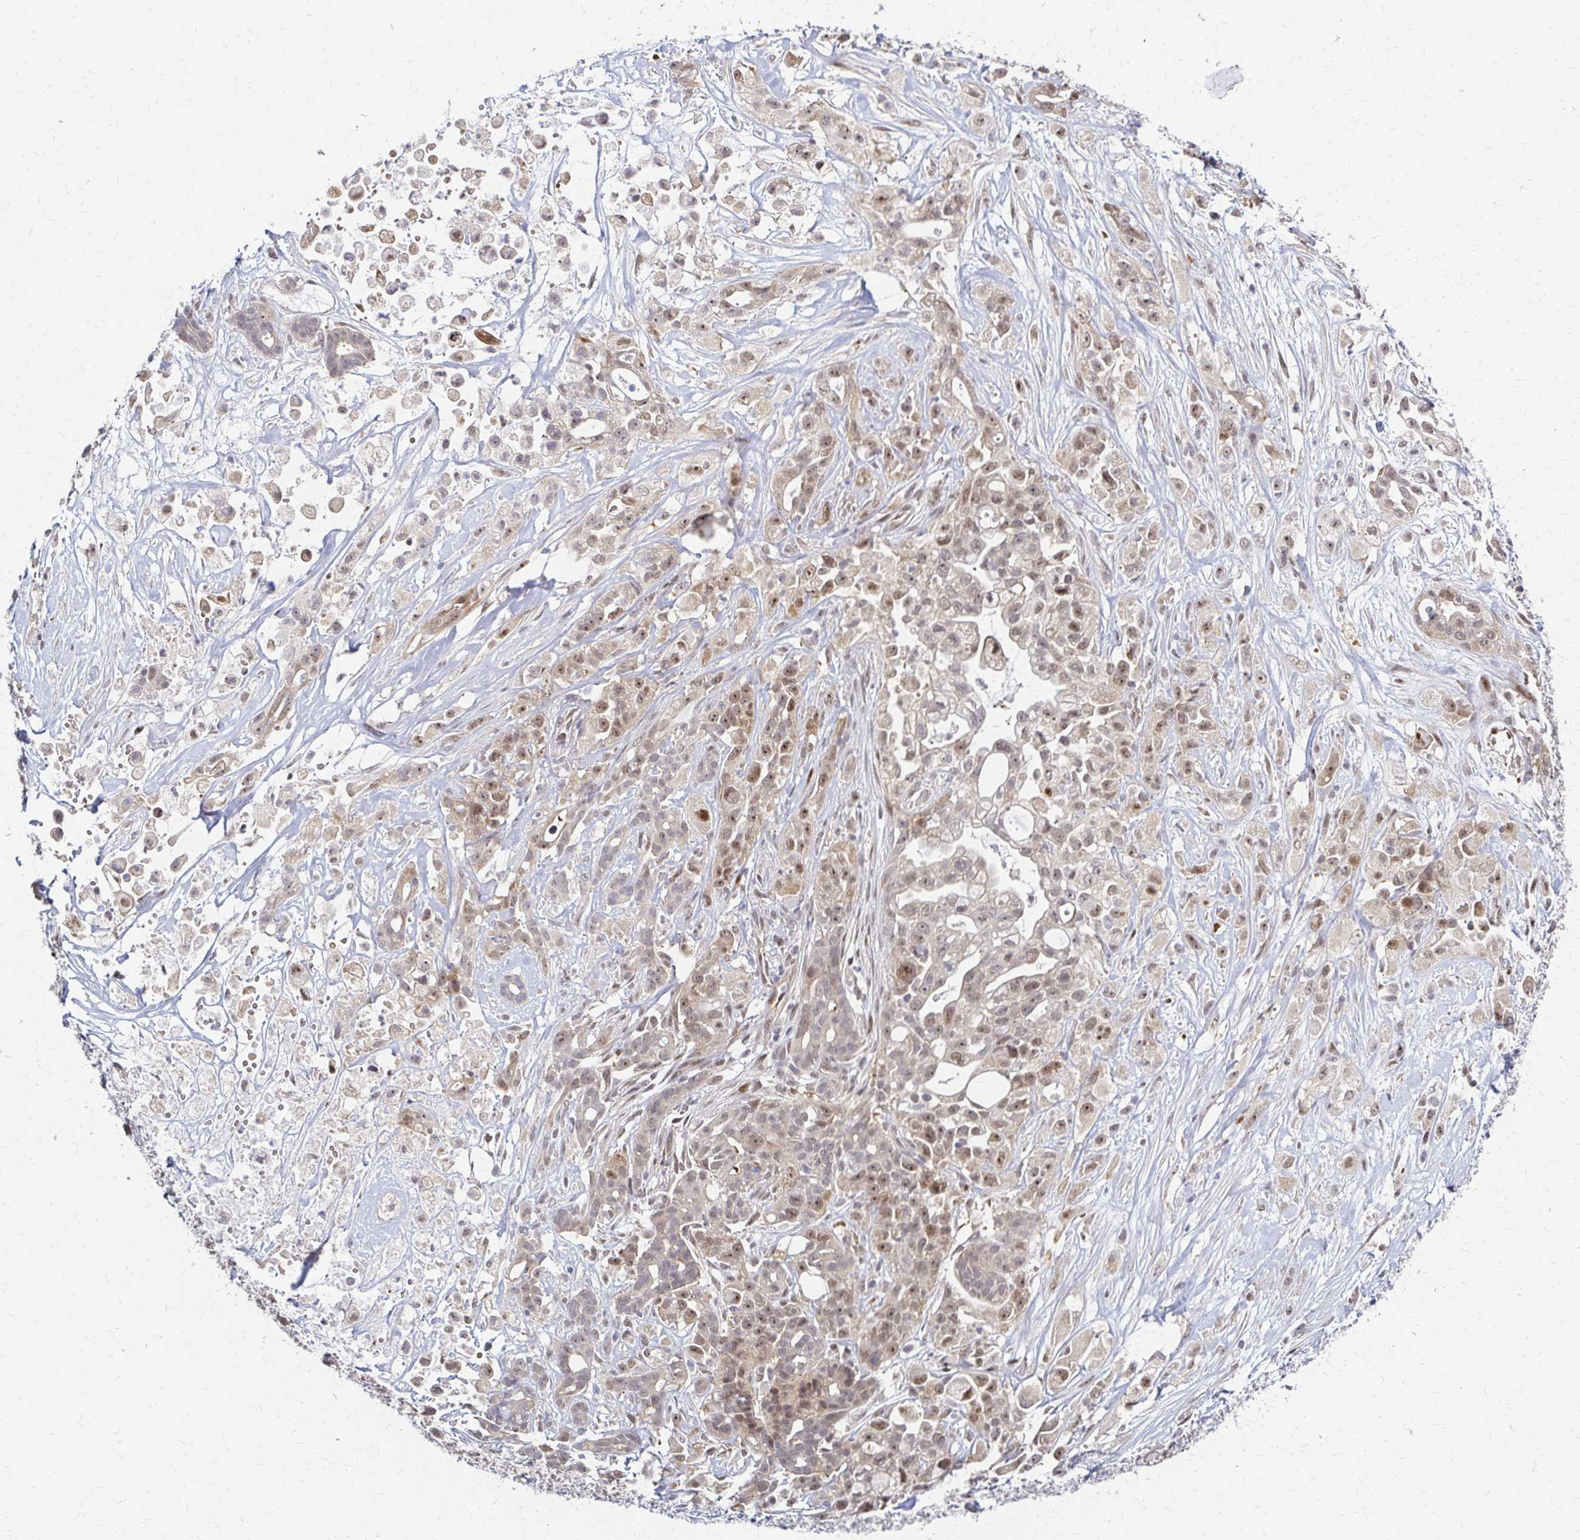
{"staining": {"intensity": "moderate", "quantity": ">75%", "location": "nuclear"}, "tissue": "pancreatic cancer", "cell_type": "Tumor cells", "image_type": "cancer", "snomed": [{"axis": "morphology", "description": "Adenocarcinoma, NOS"}, {"axis": "topography", "description": "Pancreas"}], "caption": "Pancreatic cancer tissue reveals moderate nuclear staining in about >75% of tumor cells", "gene": "PSMD7", "patient": {"sex": "male", "age": 44}}